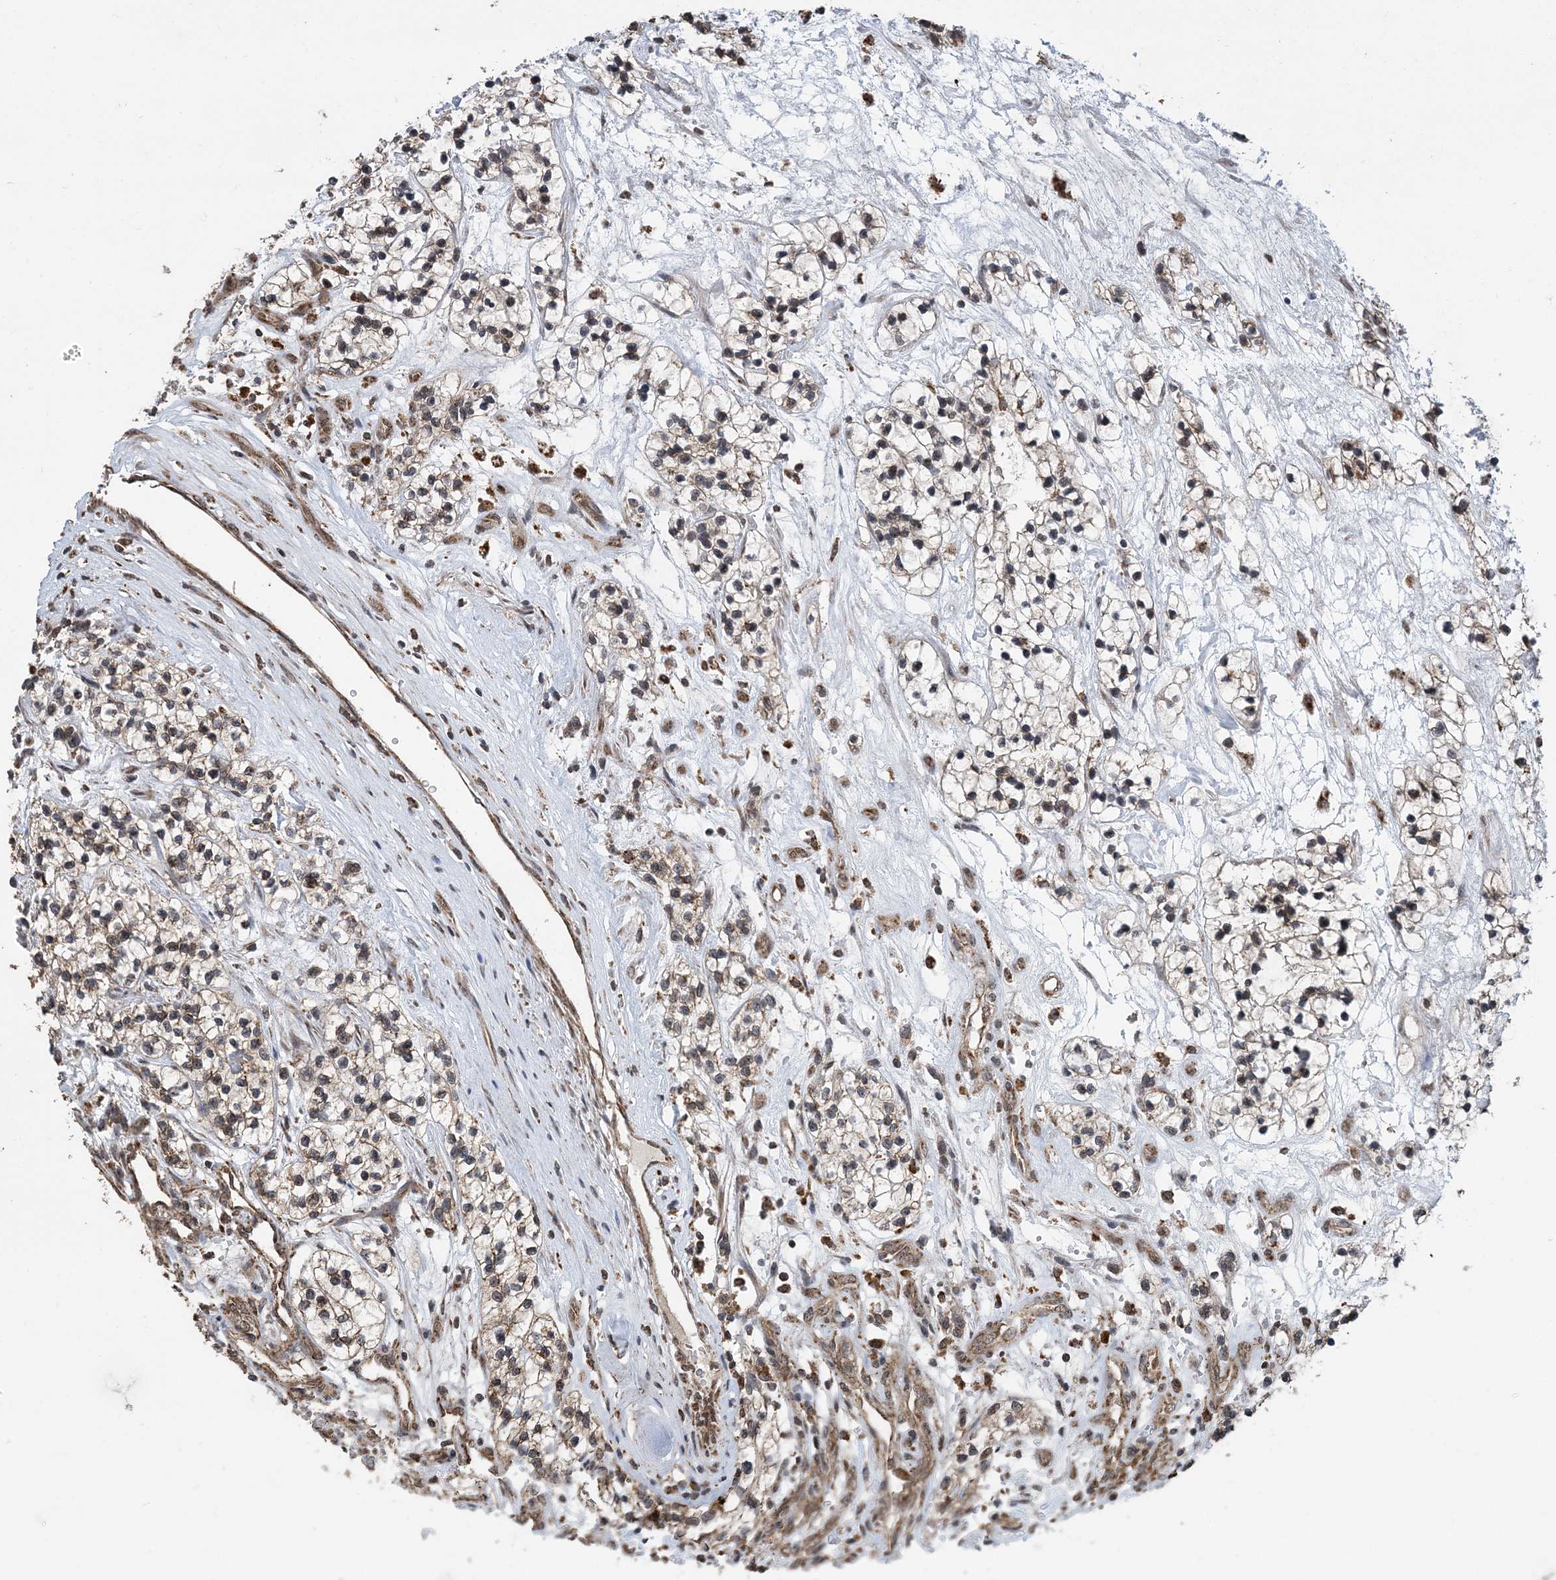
{"staining": {"intensity": "moderate", "quantity": "25%-75%", "location": "cytoplasmic/membranous"}, "tissue": "renal cancer", "cell_type": "Tumor cells", "image_type": "cancer", "snomed": [{"axis": "morphology", "description": "Adenocarcinoma, NOS"}, {"axis": "topography", "description": "Kidney"}], "caption": "This is an image of immunohistochemistry staining of adenocarcinoma (renal), which shows moderate expression in the cytoplasmic/membranous of tumor cells.", "gene": "PCBP1", "patient": {"sex": "female", "age": 57}}